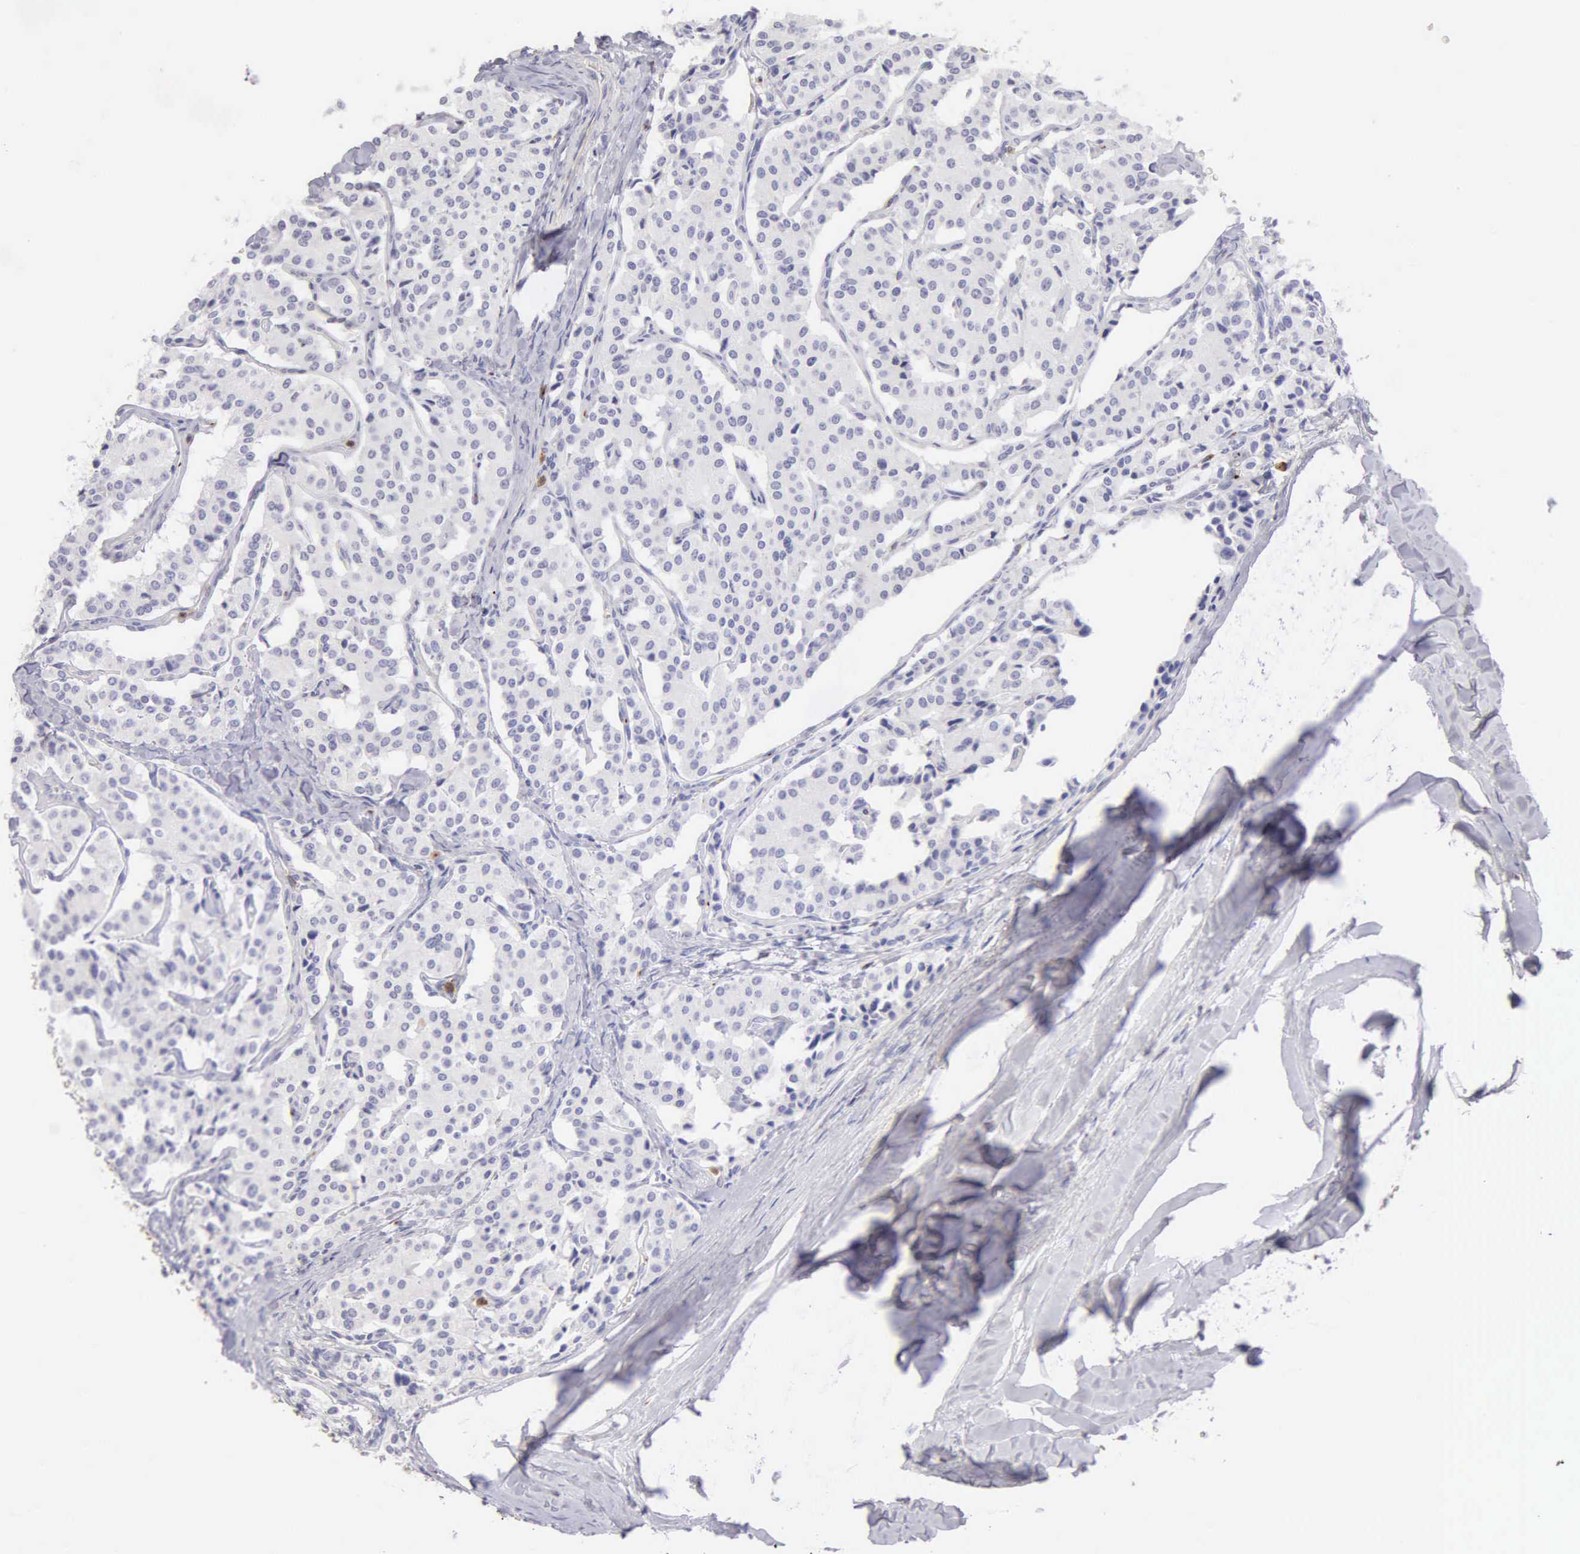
{"staining": {"intensity": "negative", "quantity": "none", "location": "none"}, "tissue": "carcinoid", "cell_type": "Tumor cells", "image_type": "cancer", "snomed": [{"axis": "morphology", "description": "Carcinoid, malignant, NOS"}, {"axis": "topography", "description": "Bronchus"}], "caption": "IHC photomicrograph of neoplastic tissue: carcinoid stained with DAB (3,3'-diaminobenzidine) displays no significant protein positivity in tumor cells.", "gene": "SRGN", "patient": {"sex": "male", "age": 55}}